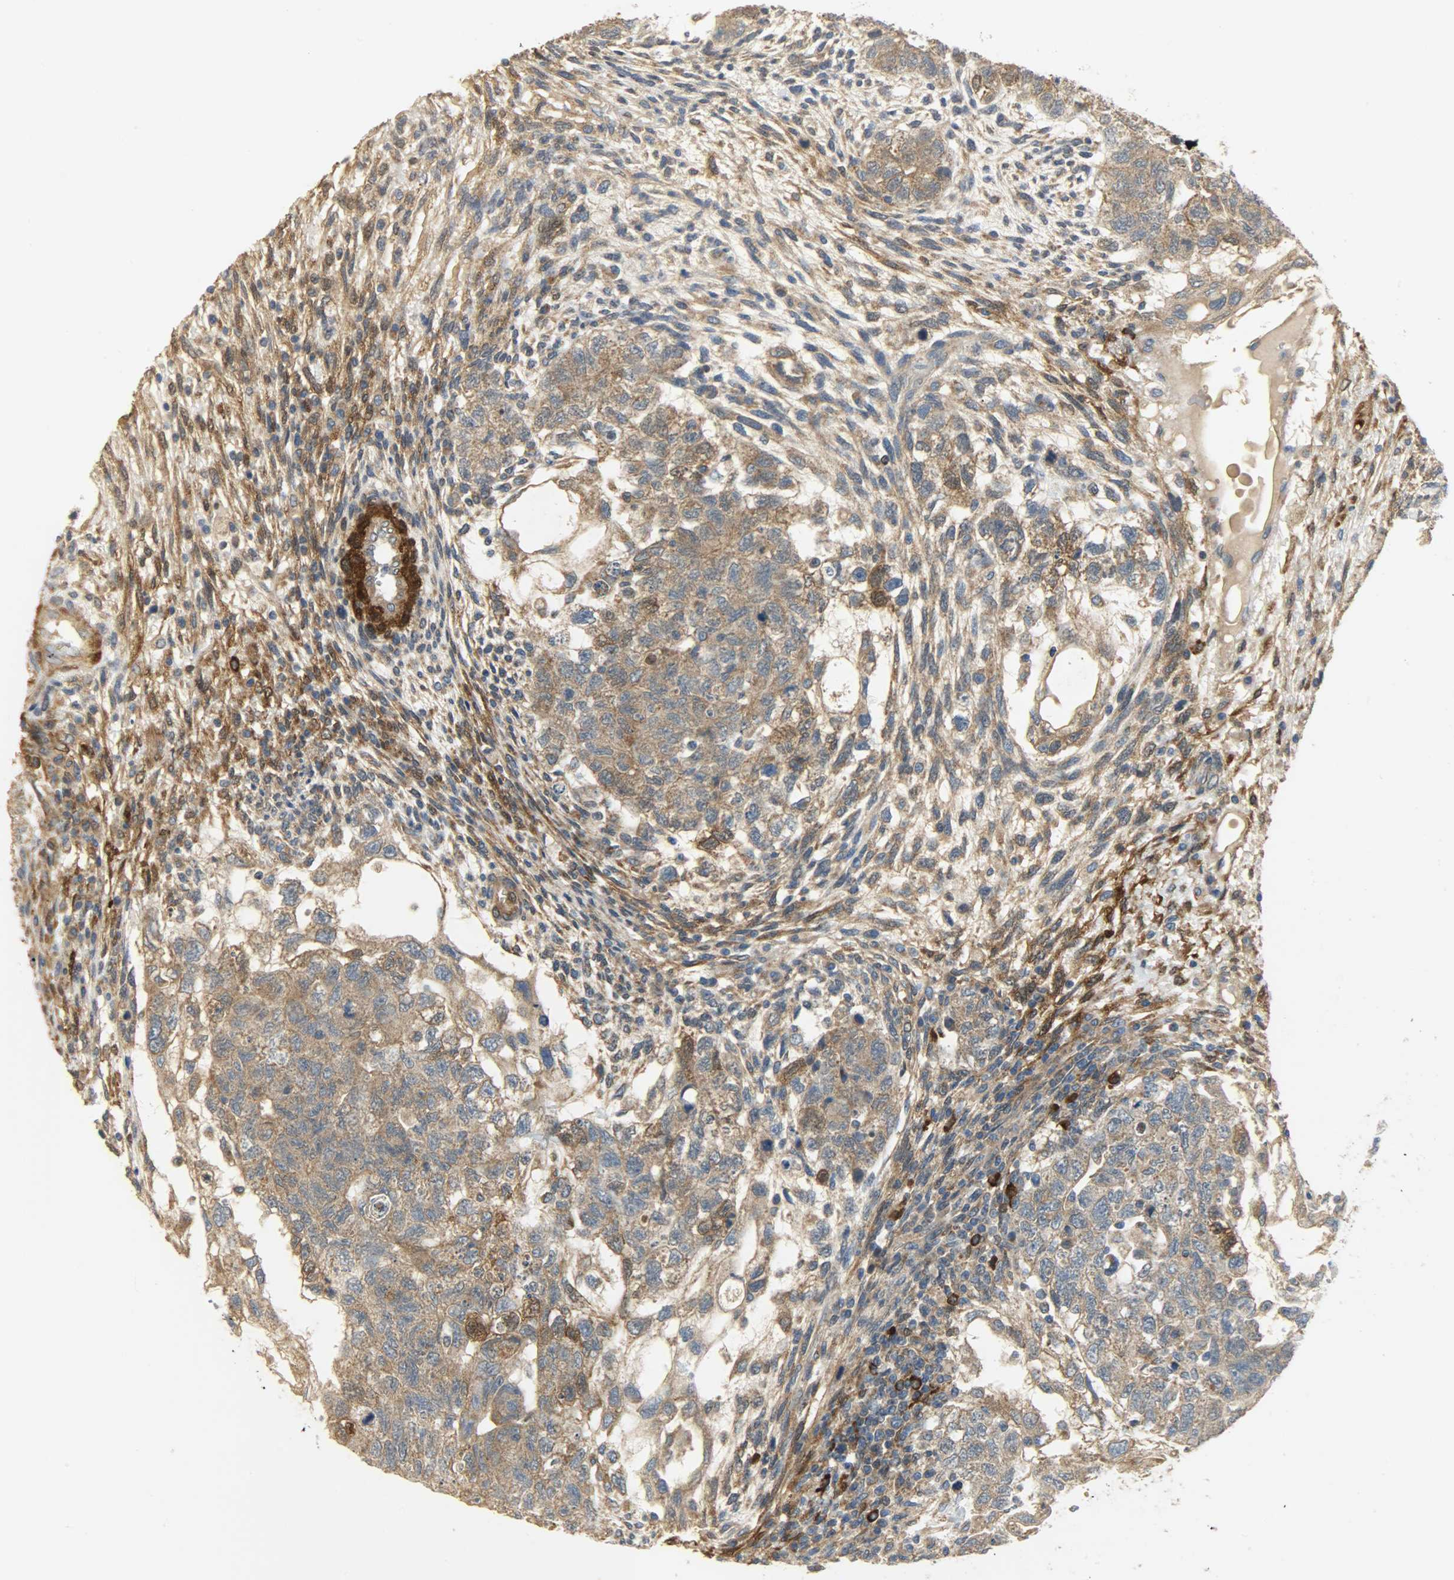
{"staining": {"intensity": "moderate", "quantity": ">75%", "location": "cytoplasmic/membranous"}, "tissue": "testis cancer", "cell_type": "Tumor cells", "image_type": "cancer", "snomed": [{"axis": "morphology", "description": "Normal tissue, NOS"}, {"axis": "morphology", "description": "Carcinoma, Embryonal, NOS"}, {"axis": "topography", "description": "Testis"}], "caption": "Protein staining by immunohistochemistry displays moderate cytoplasmic/membranous expression in approximately >75% of tumor cells in embryonal carcinoma (testis).", "gene": "C1orf198", "patient": {"sex": "male", "age": 36}}